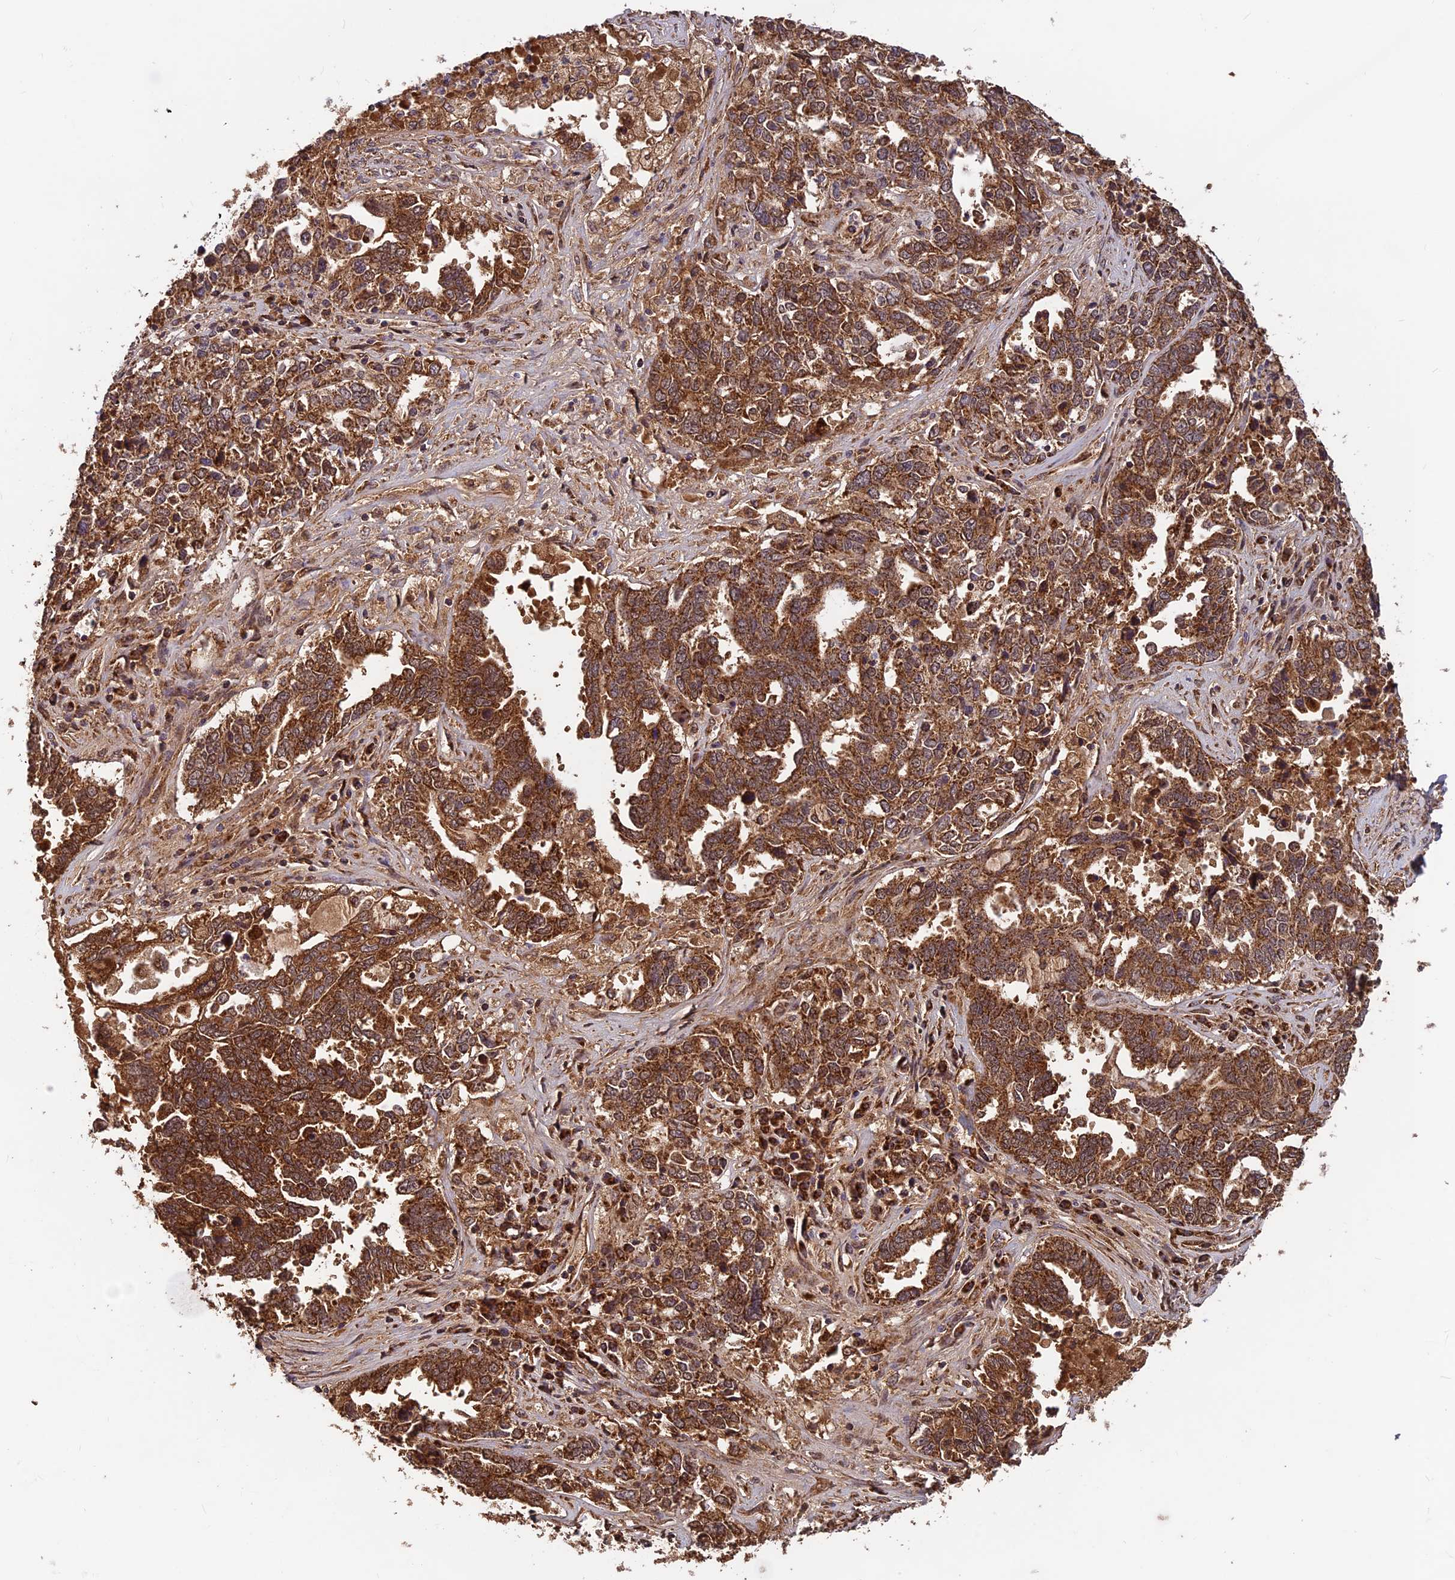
{"staining": {"intensity": "strong", "quantity": ">75%", "location": "cytoplasmic/membranous"}, "tissue": "ovarian cancer", "cell_type": "Tumor cells", "image_type": "cancer", "snomed": [{"axis": "morphology", "description": "Carcinoma, endometroid"}, {"axis": "topography", "description": "Ovary"}], "caption": "Brown immunohistochemical staining in human endometroid carcinoma (ovarian) reveals strong cytoplasmic/membranous staining in about >75% of tumor cells.", "gene": "CCDC15", "patient": {"sex": "female", "age": 62}}